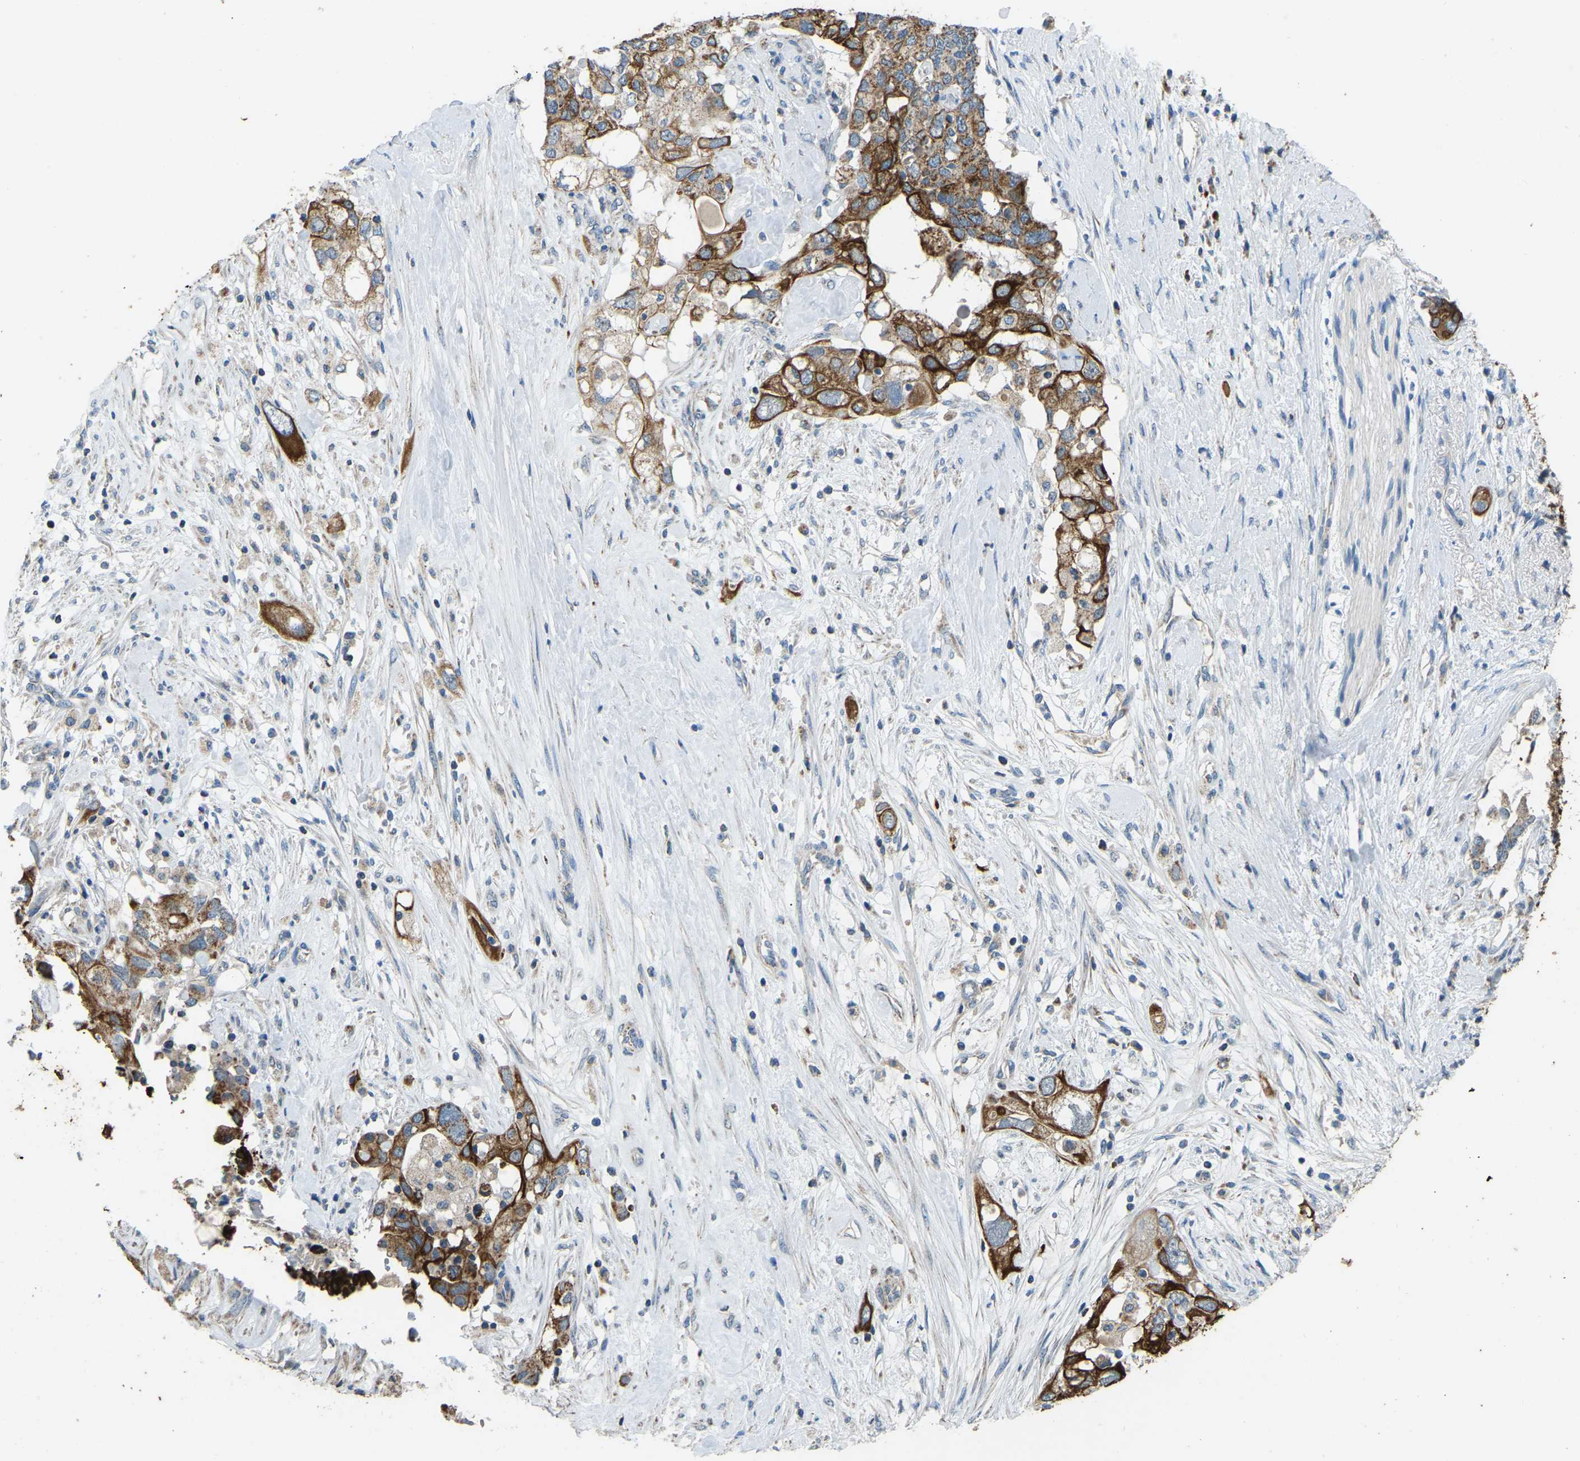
{"staining": {"intensity": "strong", "quantity": ">75%", "location": "cytoplasmic/membranous"}, "tissue": "pancreatic cancer", "cell_type": "Tumor cells", "image_type": "cancer", "snomed": [{"axis": "morphology", "description": "Adenocarcinoma, NOS"}, {"axis": "topography", "description": "Pancreas"}], "caption": "This is an image of immunohistochemistry staining of adenocarcinoma (pancreatic), which shows strong positivity in the cytoplasmic/membranous of tumor cells.", "gene": "ZNF200", "patient": {"sex": "female", "age": 56}}